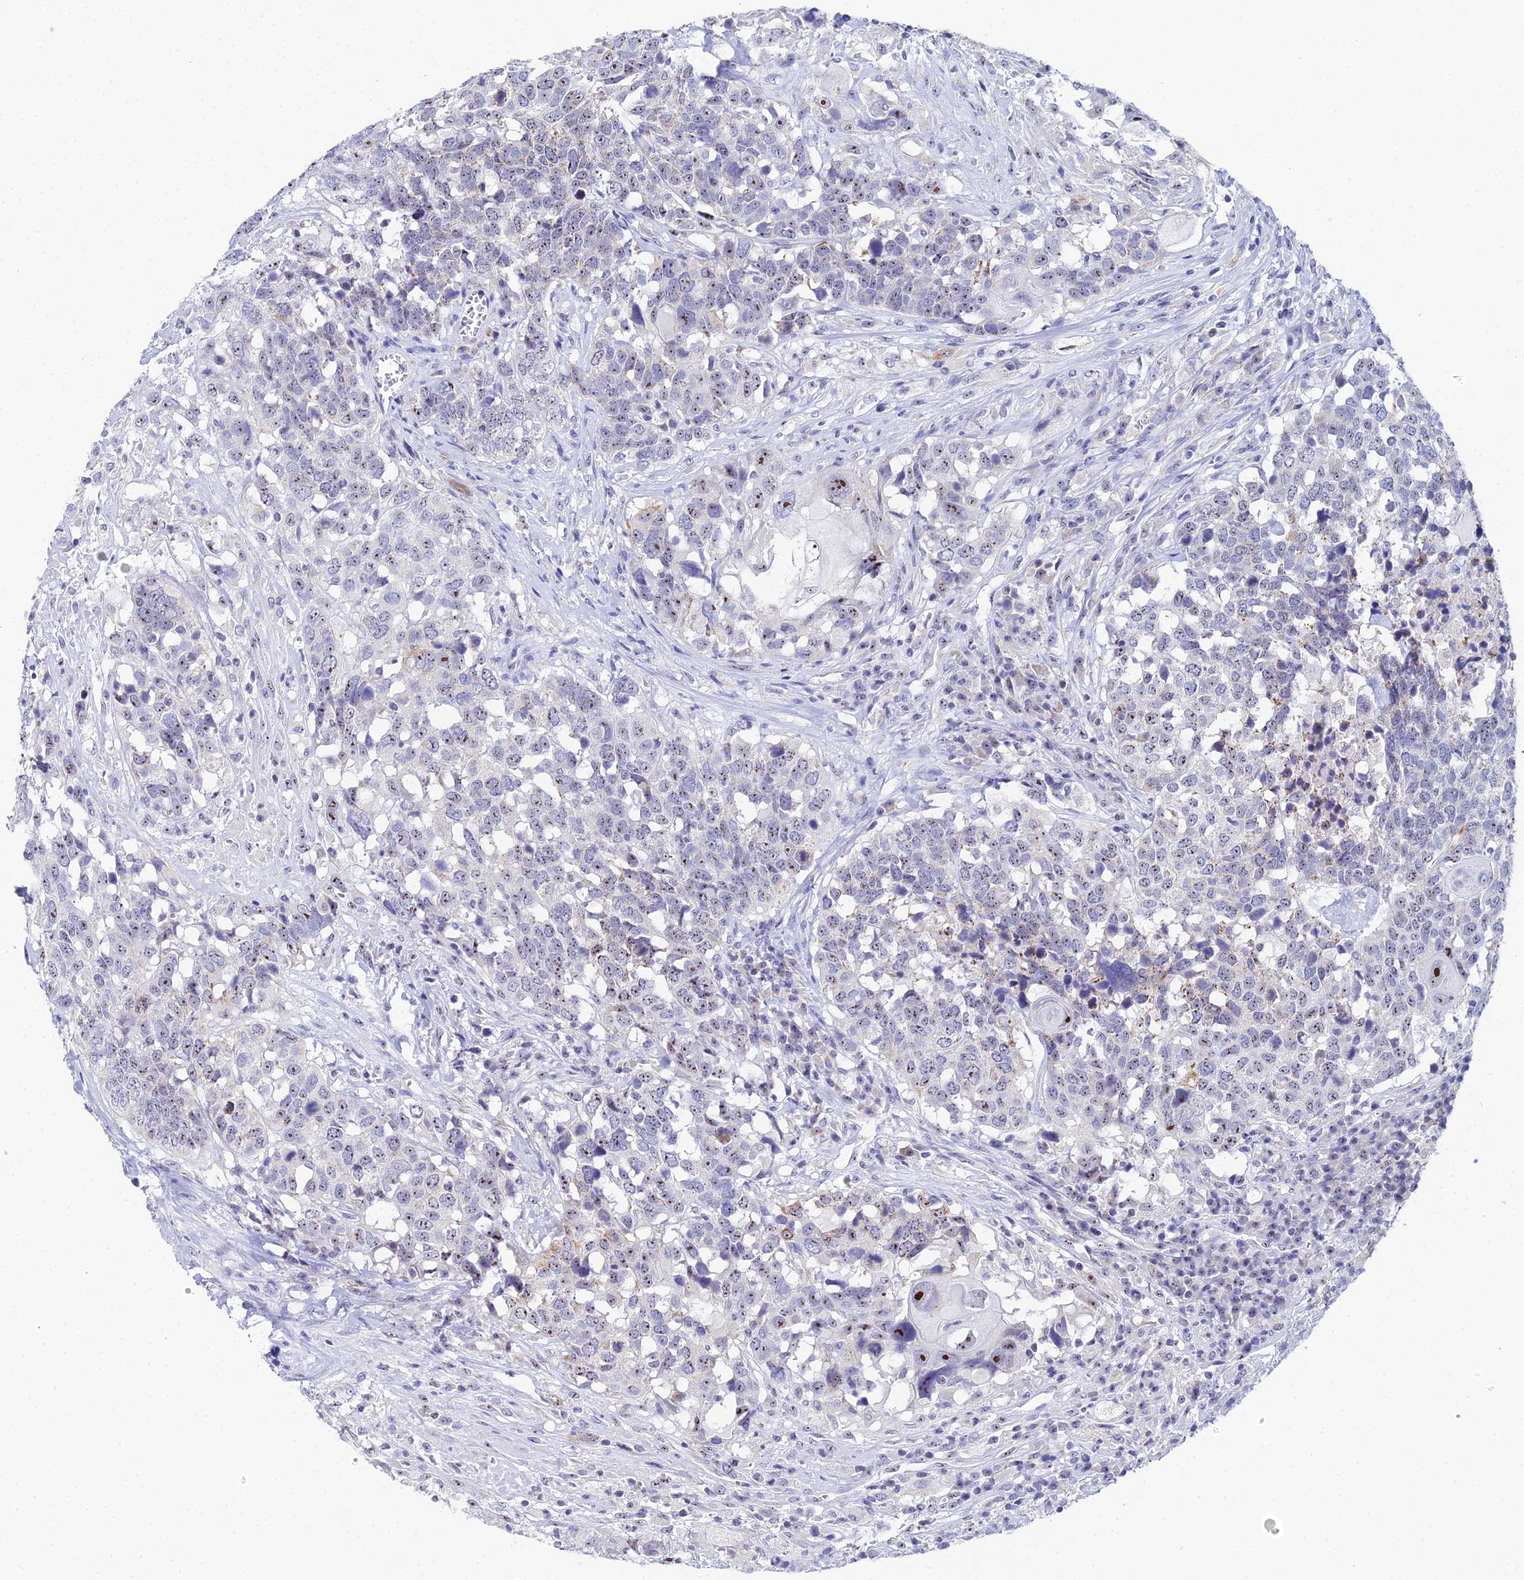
{"staining": {"intensity": "moderate", "quantity": "25%-75%", "location": "cytoplasmic/membranous,nuclear"}, "tissue": "head and neck cancer", "cell_type": "Tumor cells", "image_type": "cancer", "snomed": [{"axis": "morphology", "description": "Squamous cell carcinoma, NOS"}, {"axis": "topography", "description": "Head-Neck"}], "caption": "Protein analysis of squamous cell carcinoma (head and neck) tissue exhibits moderate cytoplasmic/membranous and nuclear positivity in about 25%-75% of tumor cells. The protein is shown in brown color, while the nuclei are stained blue.", "gene": "PLPP4", "patient": {"sex": "male", "age": 66}}